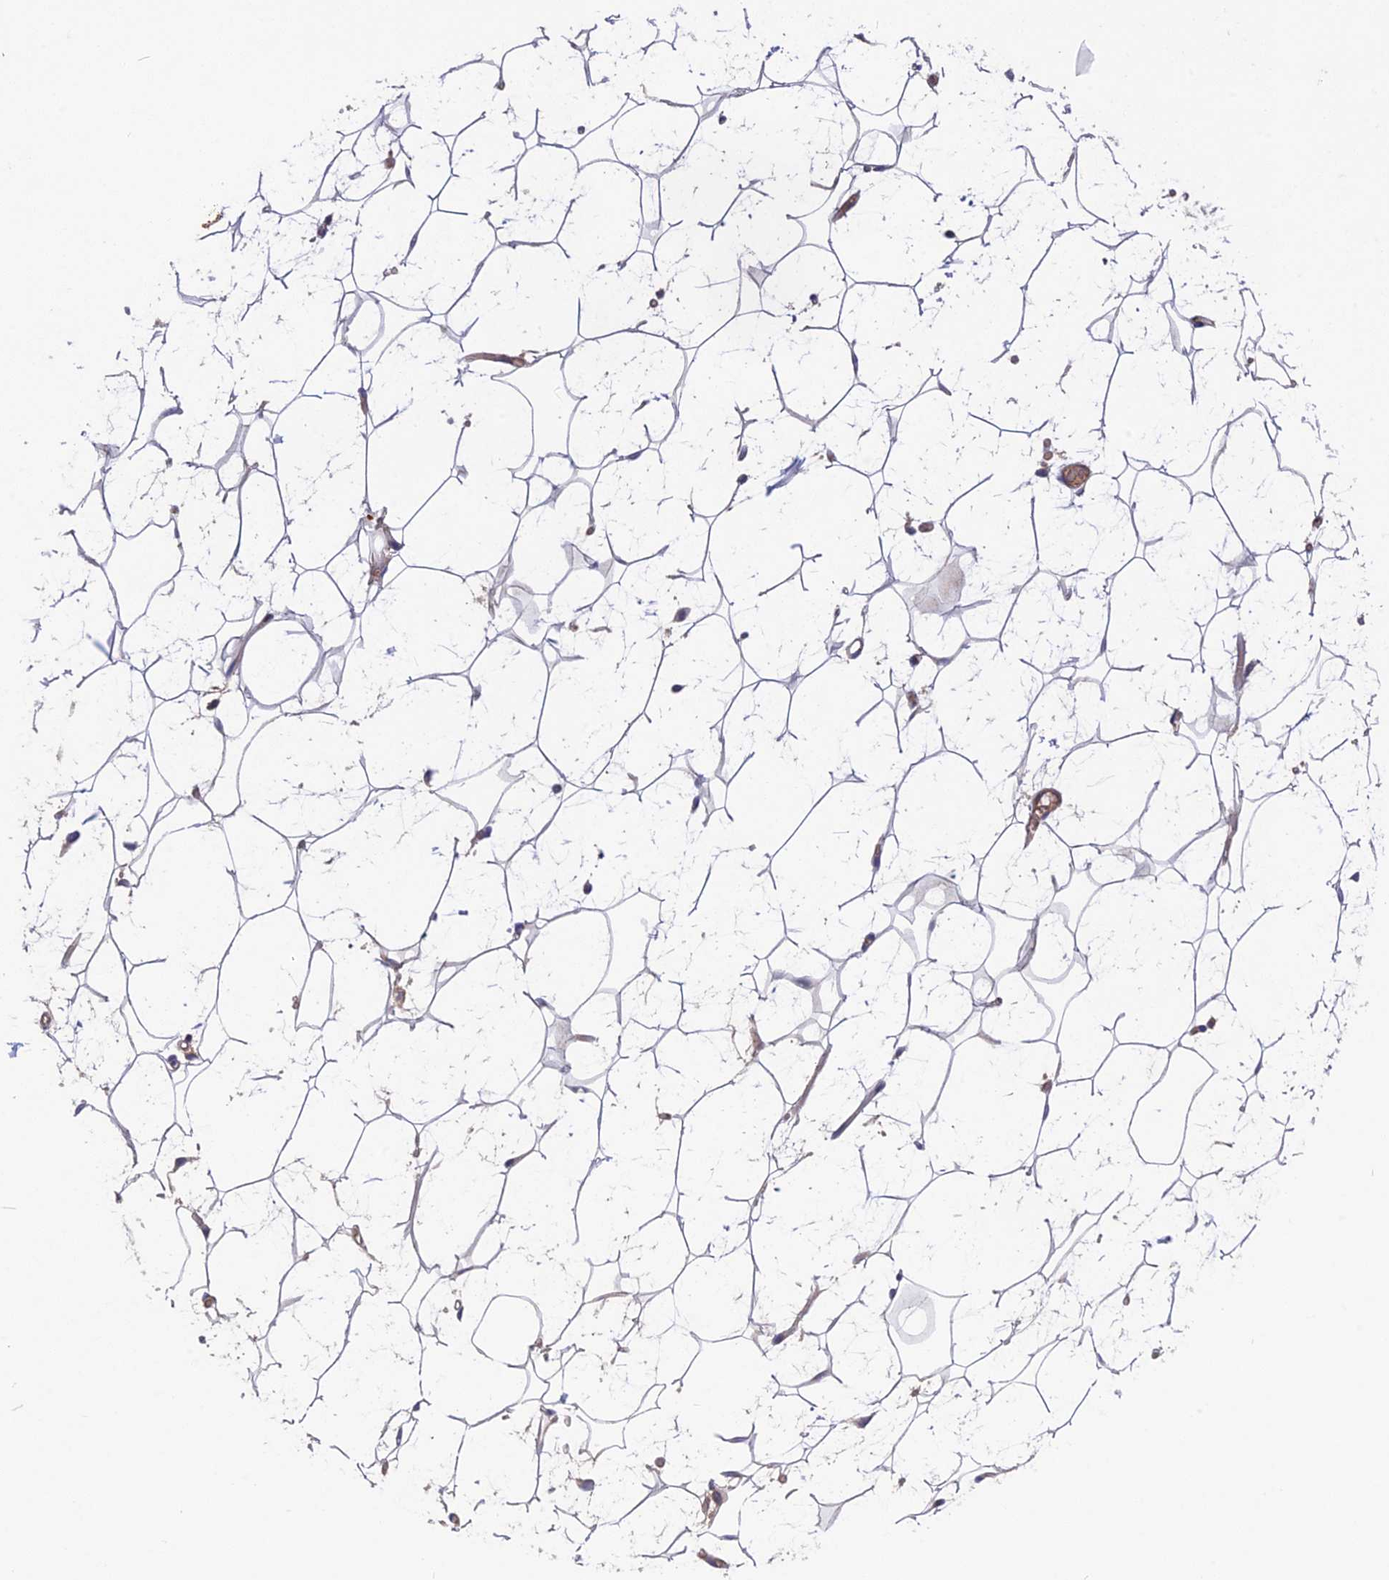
{"staining": {"intensity": "weak", "quantity": "25%-75%", "location": "cytoplasmic/membranous"}, "tissue": "adipose tissue", "cell_type": "Adipocytes", "image_type": "normal", "snomed": [{"axis": "morphology", "description": "Normal tissue, NOS"}, {"axis": "topography", "description": "Breast"}], "caption": "IHC photomicrograph of benign human adipose tissue stained for a protein (brown), which reveals low levels of weak cytoplasmic/membranous staining in approximately 25%-75% of adipocytes.", "gene": "CPNE7", "patient": {"sex": "female", "age": 26}}